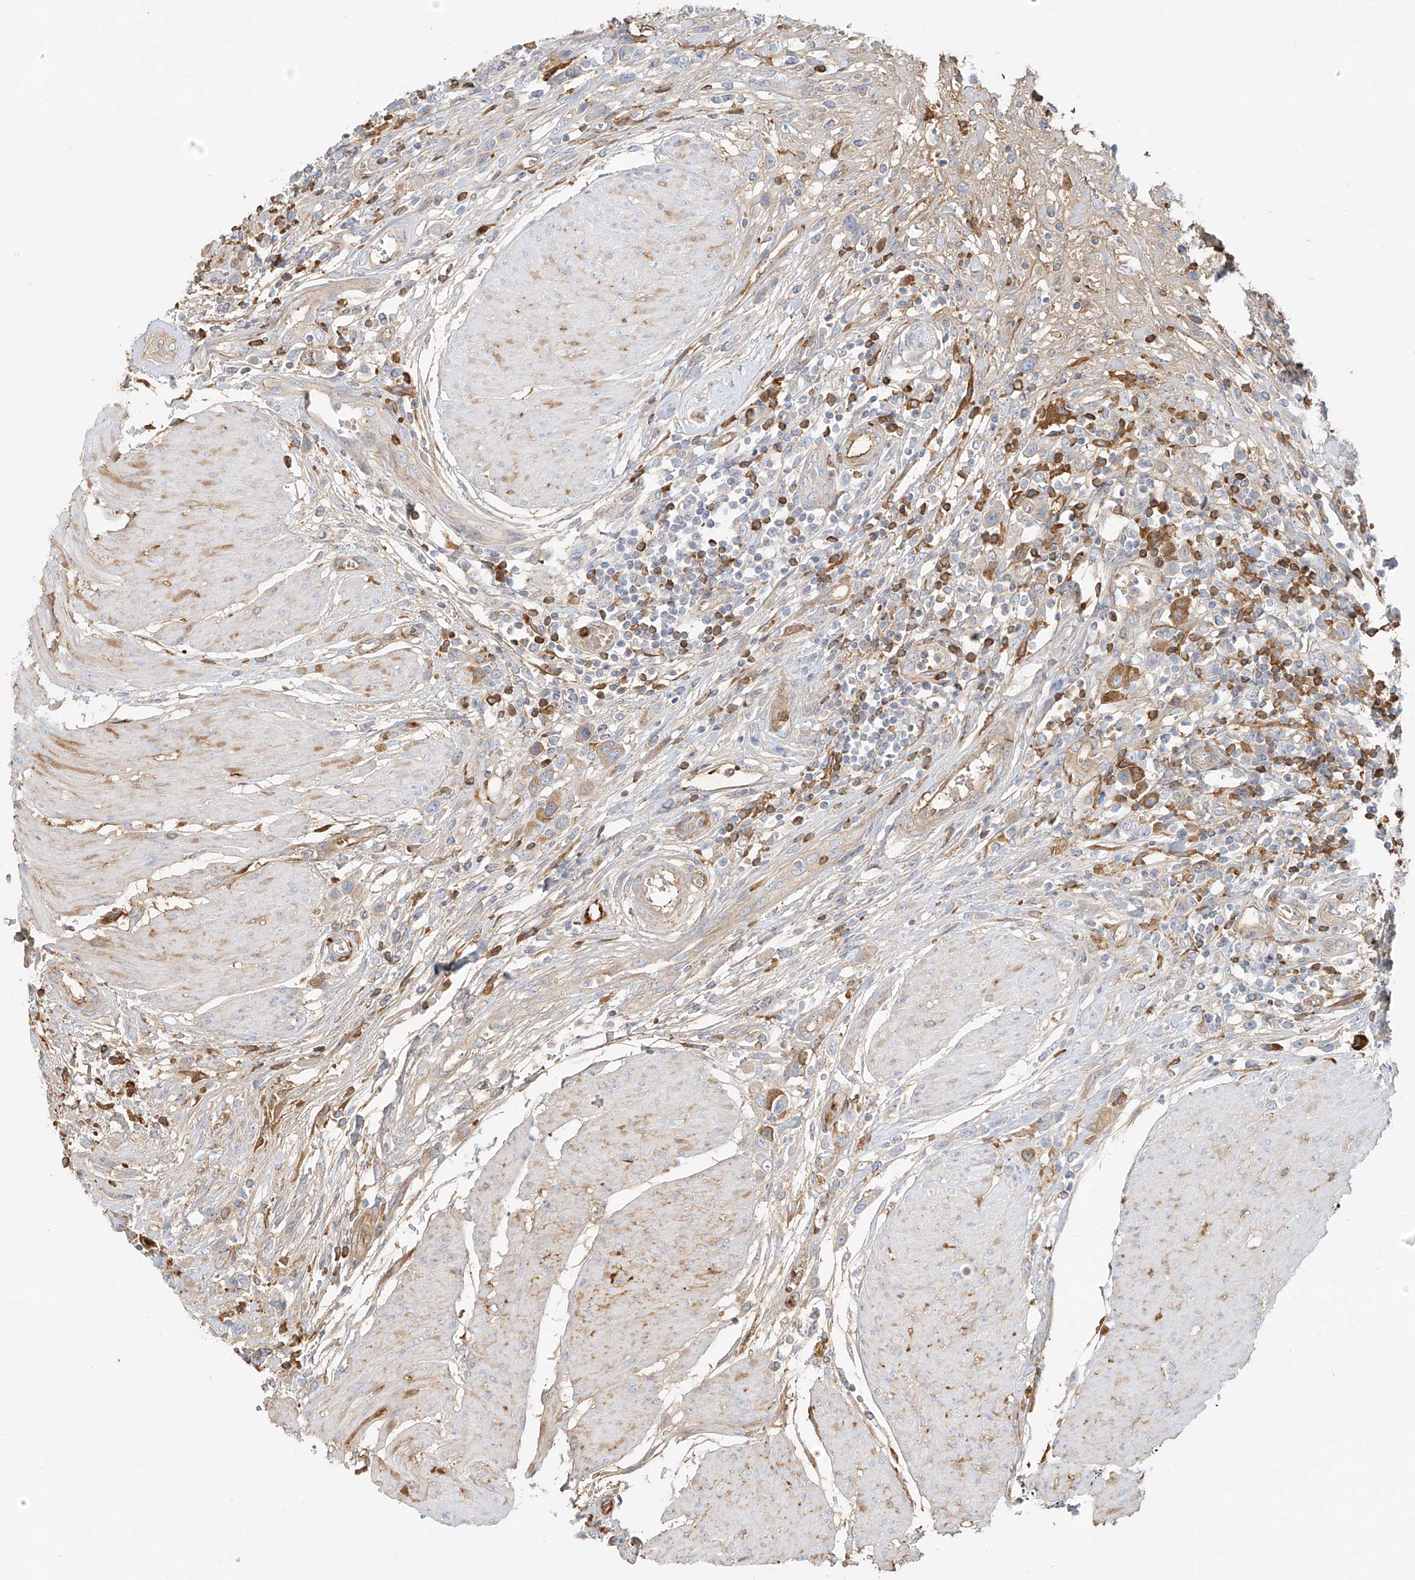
{"staining": {"intensity": "moderate", "quantity": "<25%", "location": "cytoplasmic/membranous"}, "tissue": "urothelial cancer", "cell_type": "Tumor cells", "image_type": "cancer", "snomed": [{"axis": "morphology", "description": "Urothelial carcinoma, High grade"}, {"axis": "topography", "description": "Urinary bladder"}], "caption": "The image displays a brown stain indicating the presence of a protein in the cytoplasmic/membranous of tumor cells in urothelial carcinoma (high-grade).", "gene": "OCSTAMP", "patient": {"sex": "male", "age": 50}}